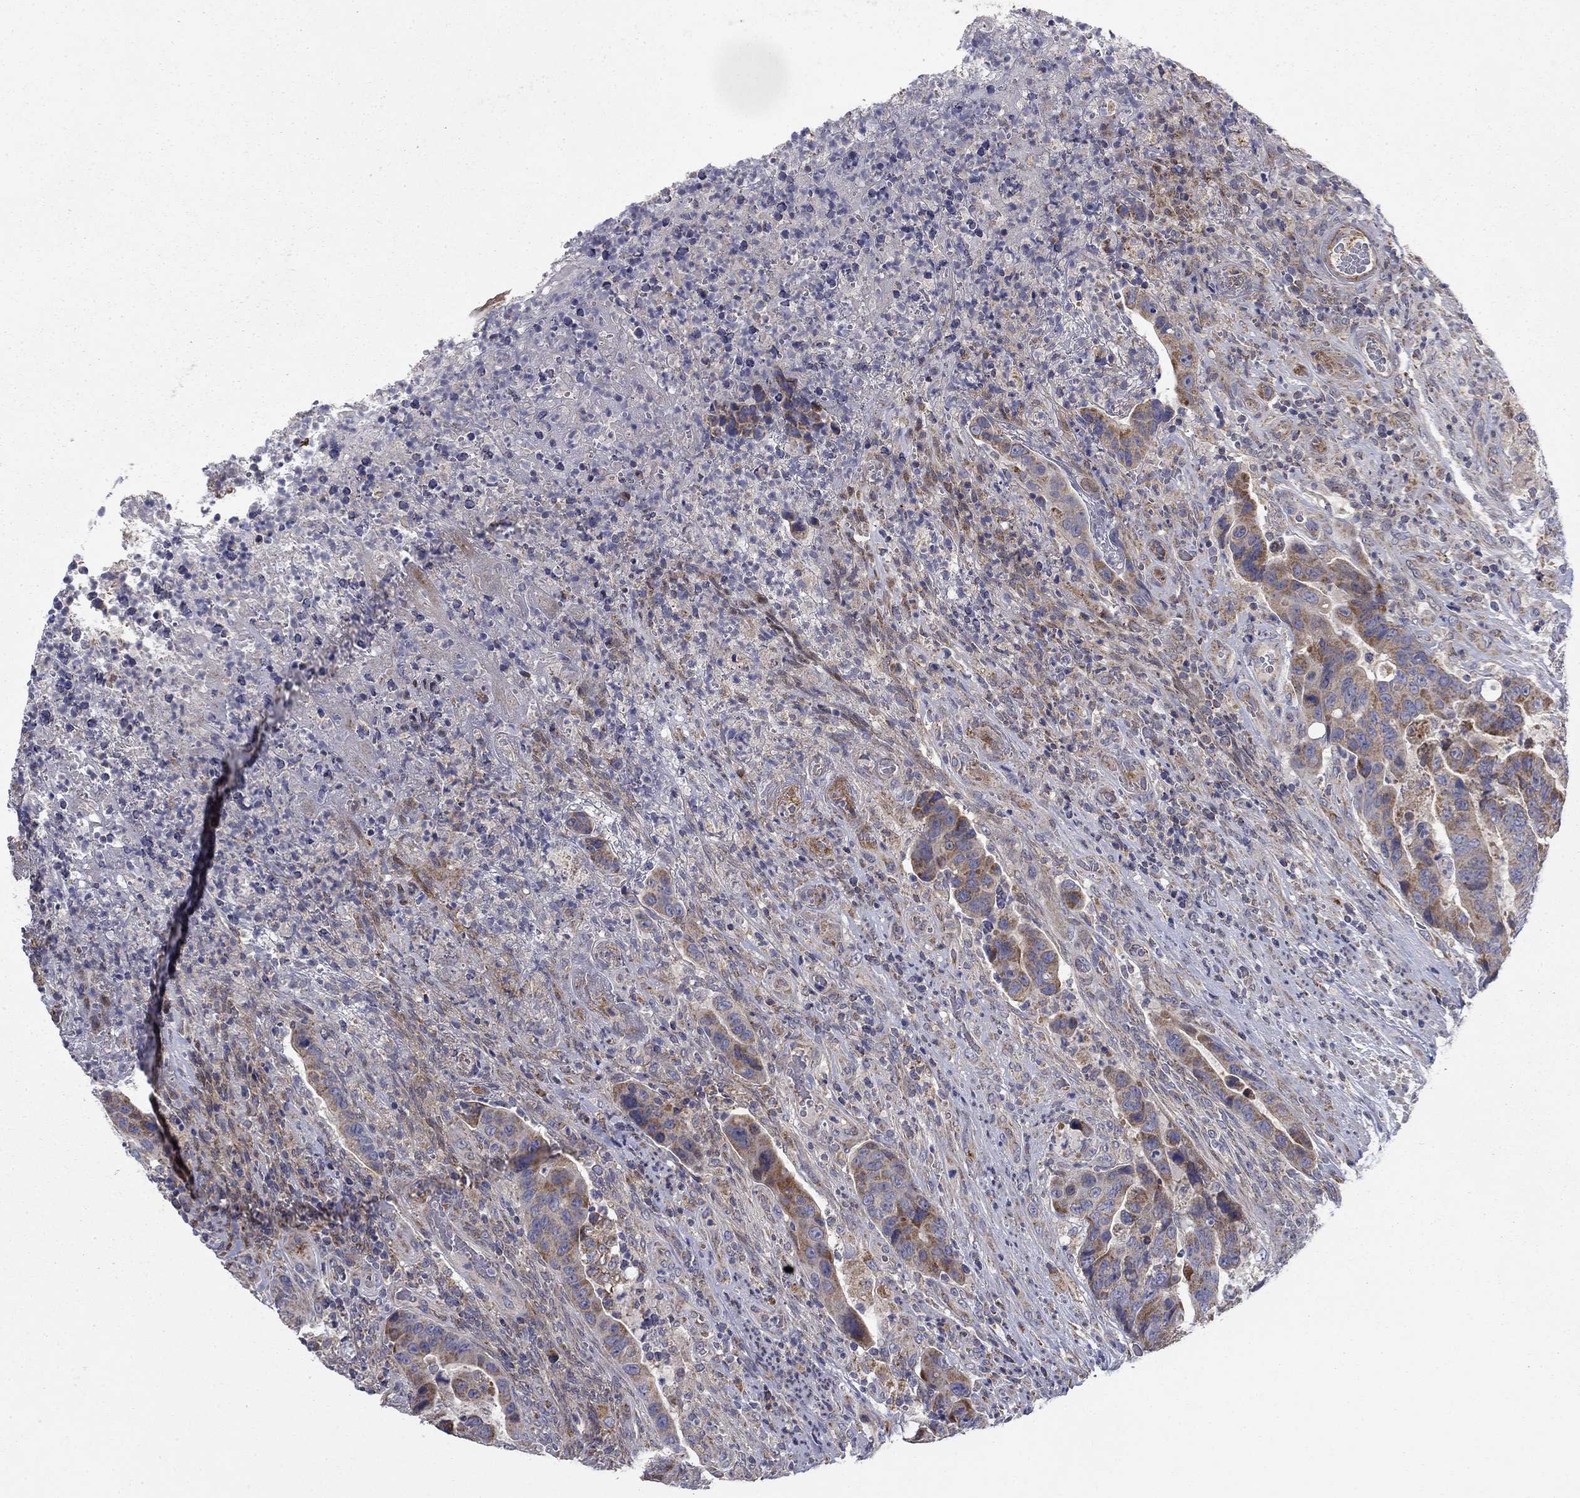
{"staining": {"intensity": "moderate", "quantity": "25%-75%", "location": "cytoplasmic/membranous"}, "tissue": "colorectal cancer", "cell_type": "Tumor cells", "image_type": "cancer", "snomed": [{"axis": "morphology", "description": "Adenocarcinoma, NOS"}, {"axis": "topography", "description": "Colon"}], "caption": "Tumor cells show medium levels of moderate cytoplasmic/membranous expression in about 25%-75% of cells in human adenocarcinoma (colorectal).", "gene": "MMAA", "patient": {"sex": "female", "age": 56}}